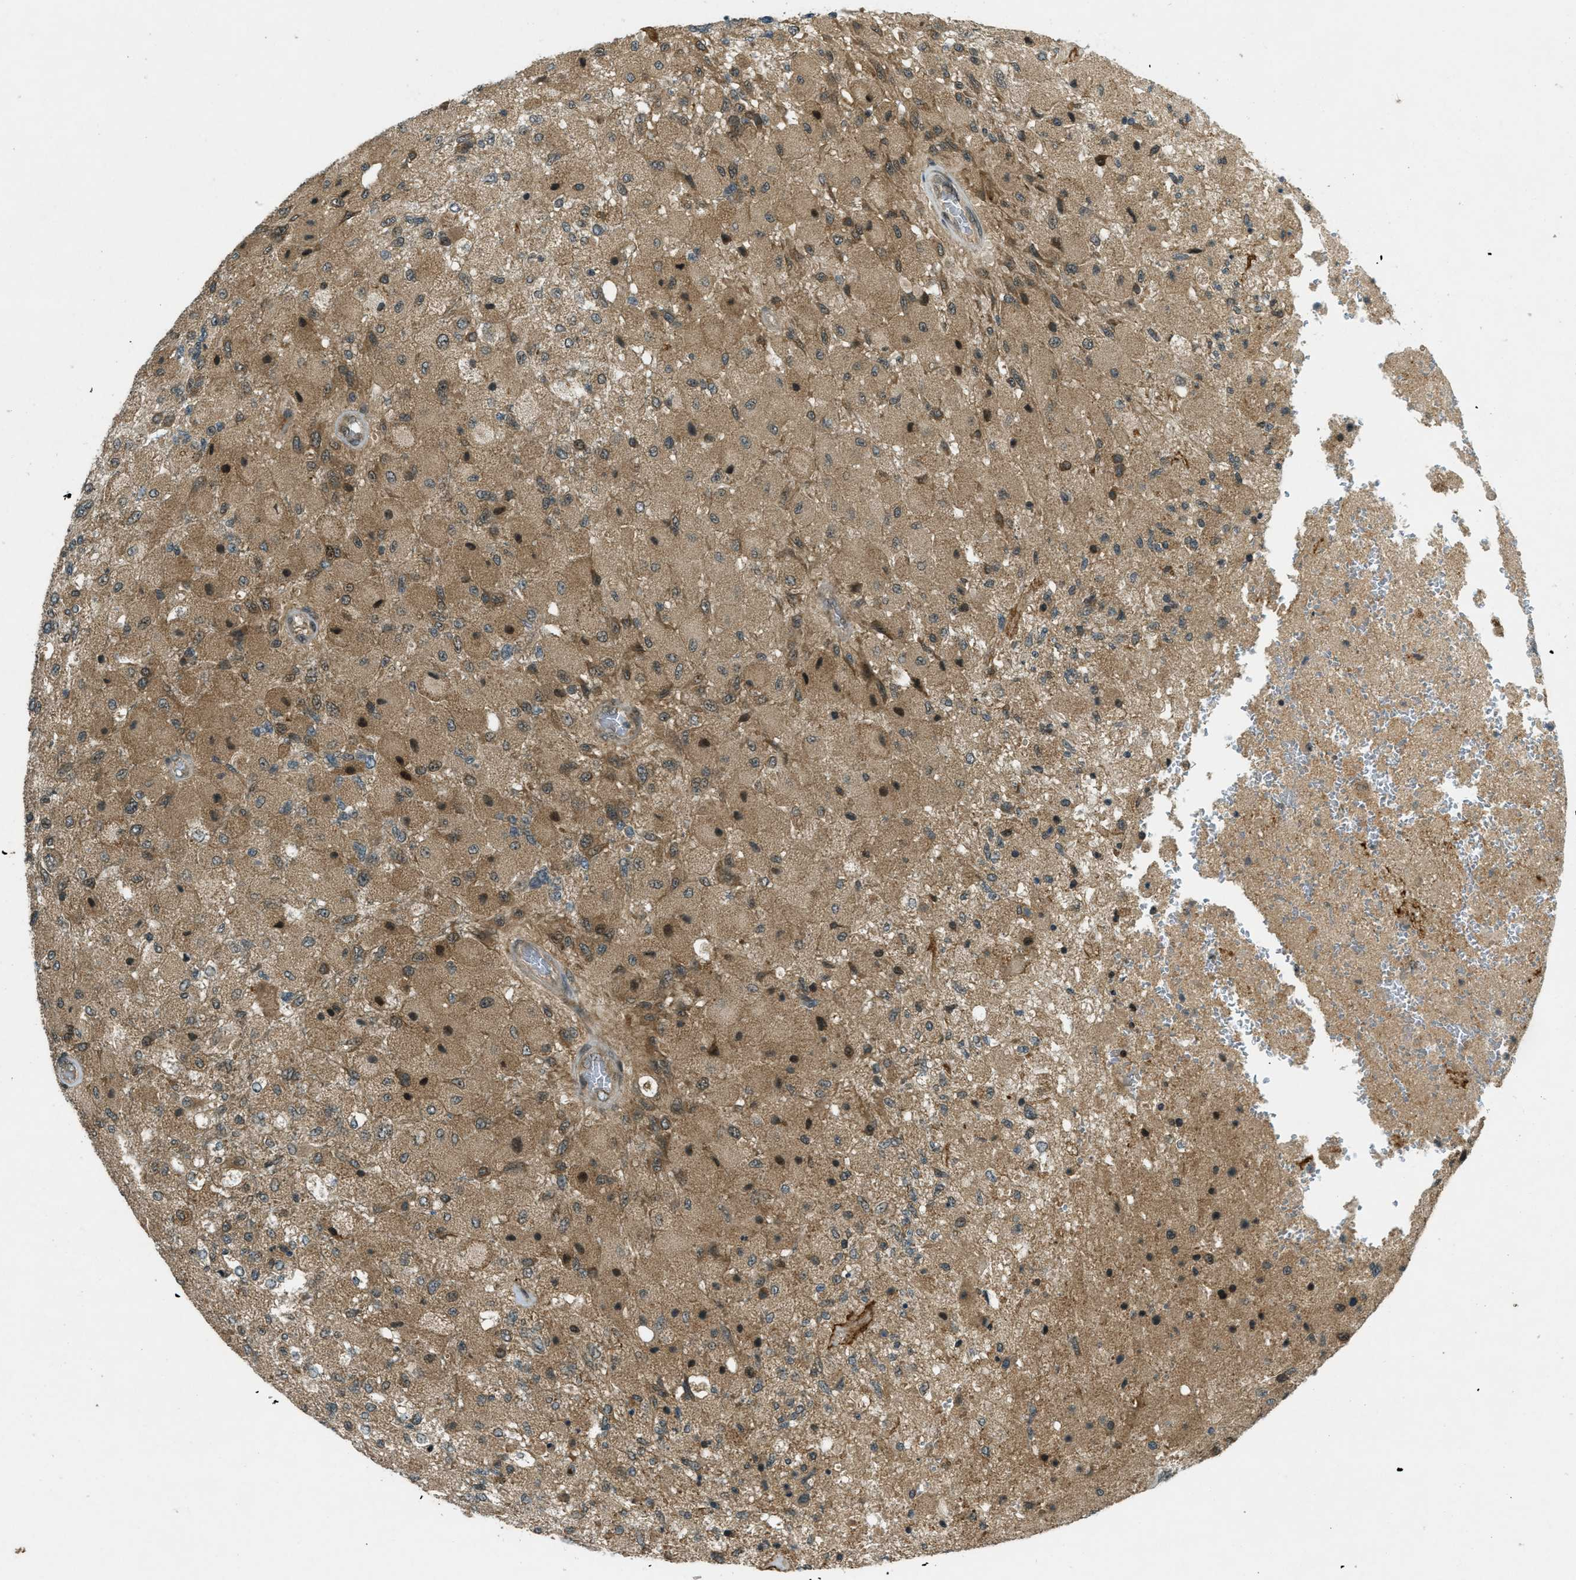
{"staining": {"intensity": "moderate", "quantity": ">75%", "location": "cytoplasmic/membranous"}, "tissue": "glioma", "cell_type": "Tumor cells", "image_type": "cancer", "snomed": [{"axis": "morphology", "description": "Normal tissue, NOS"}, {"axis": "morphology", "description": "Glioma, malignant, High grade"}, {"axis": "topography", "description": "Cerebral cortex"}], "caption": "Immunohistochemical staining of glioma exhibits medium levels of moderate cytoplasmic/membranous protein staining in about >75% of tumor cells.", "gene": "EIF2AK3", "patient": {"sex": "male", "age": 77}}